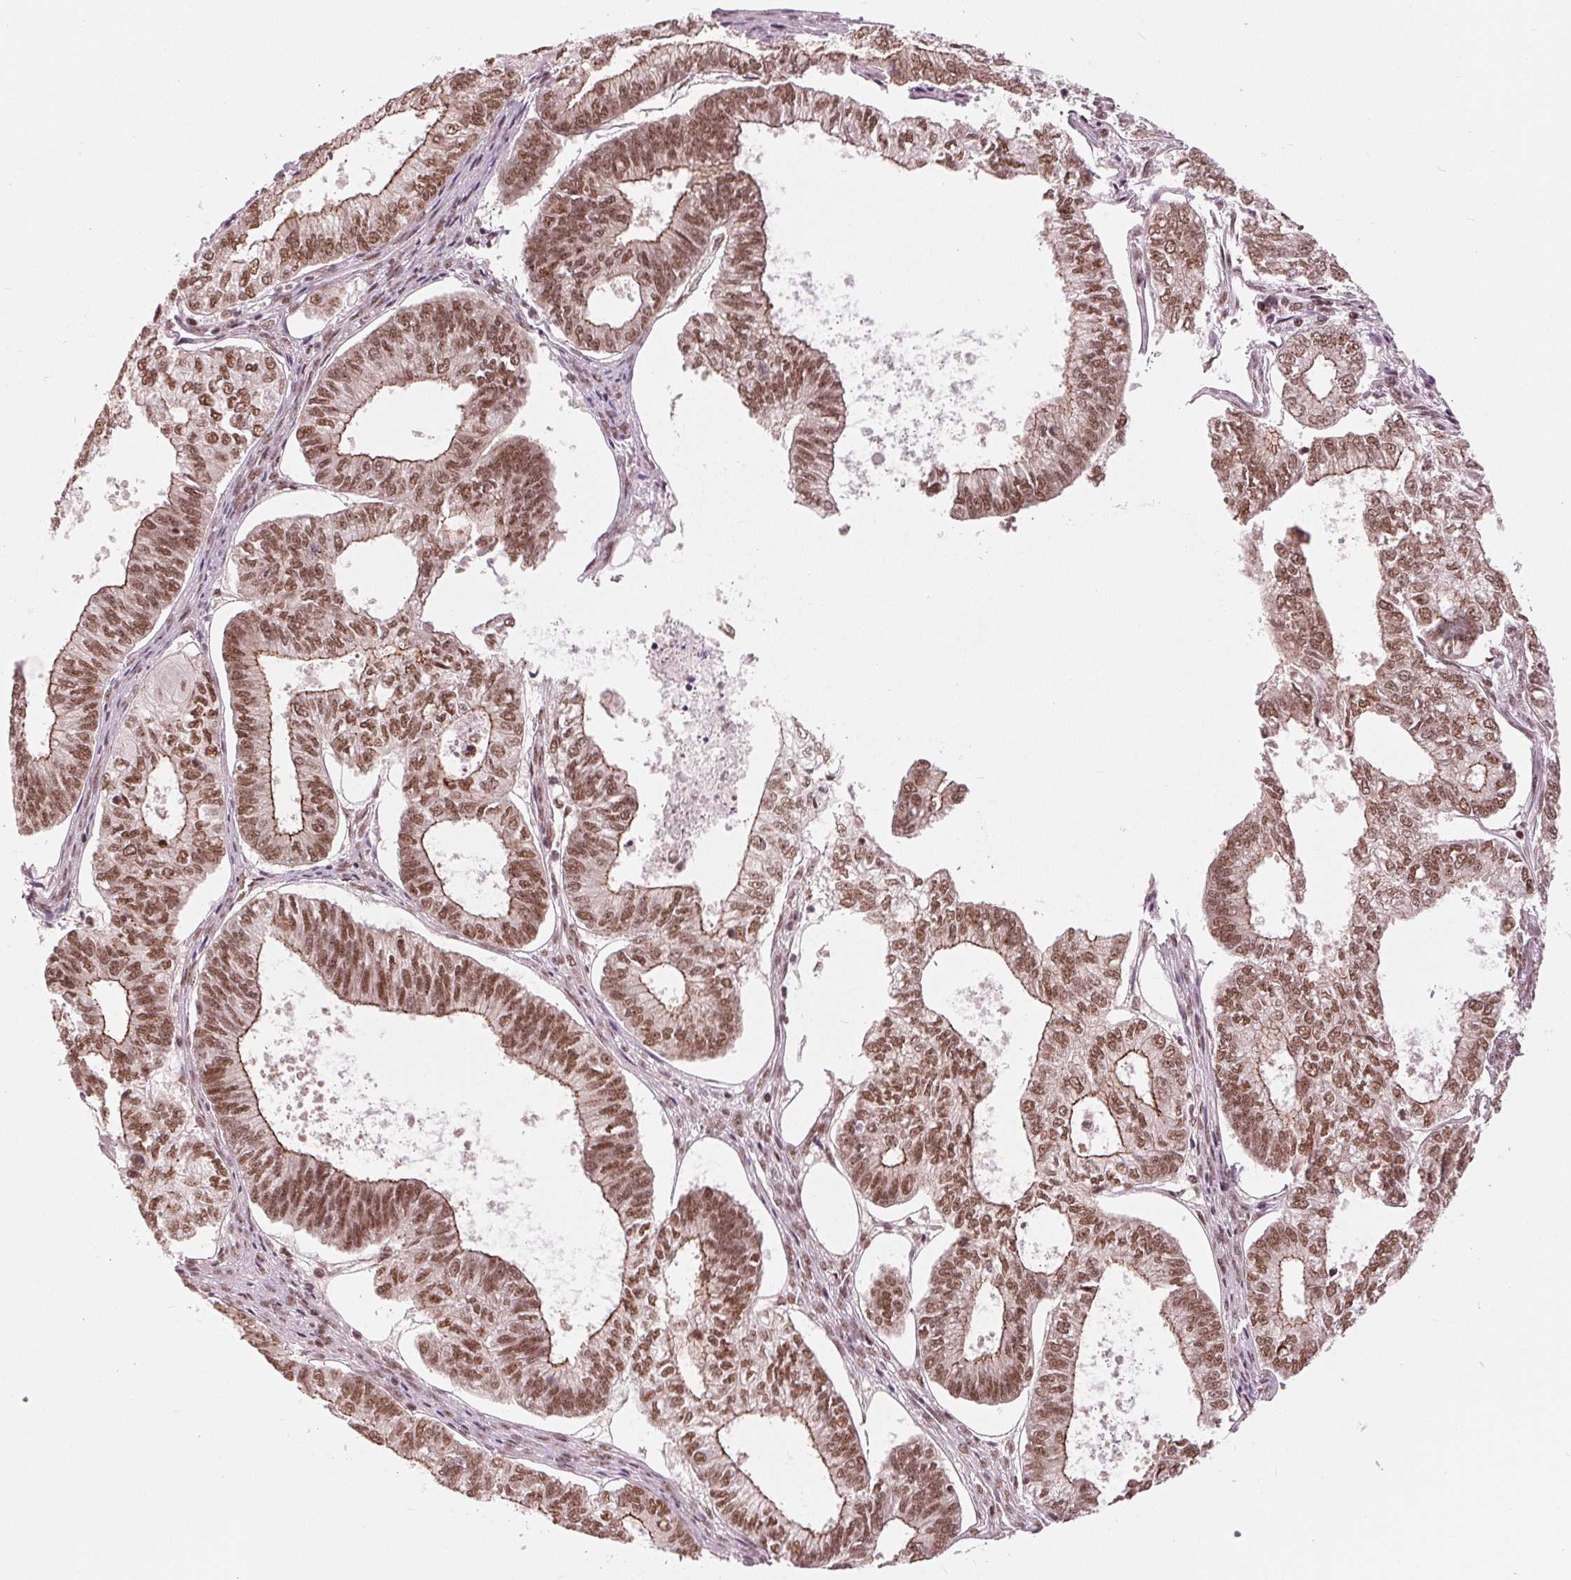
{"staining": {"intensity": "moderate", "quantity": ">75%", "location": "cytoplasmic/membranous,nuclear"}, "tissue": "ovarian cancer", "cell_type": "Tumor cells", "image_type": "cancer", "snomed": [{"axis": "morphology", "description": "Carcinoma, endometroid"}, {"axis": "topography", "description": "Ovary"}], "caption": "A brown stain shows moderate cytoplasmic/membranous and nuclear positivity of a protein in human ovarian endometroid carcinoma tumor cells. (IHC, brightfield microscopy, high magnification).", "gene": "LSM2", "patient": {"sex": "female", "age": 64}}